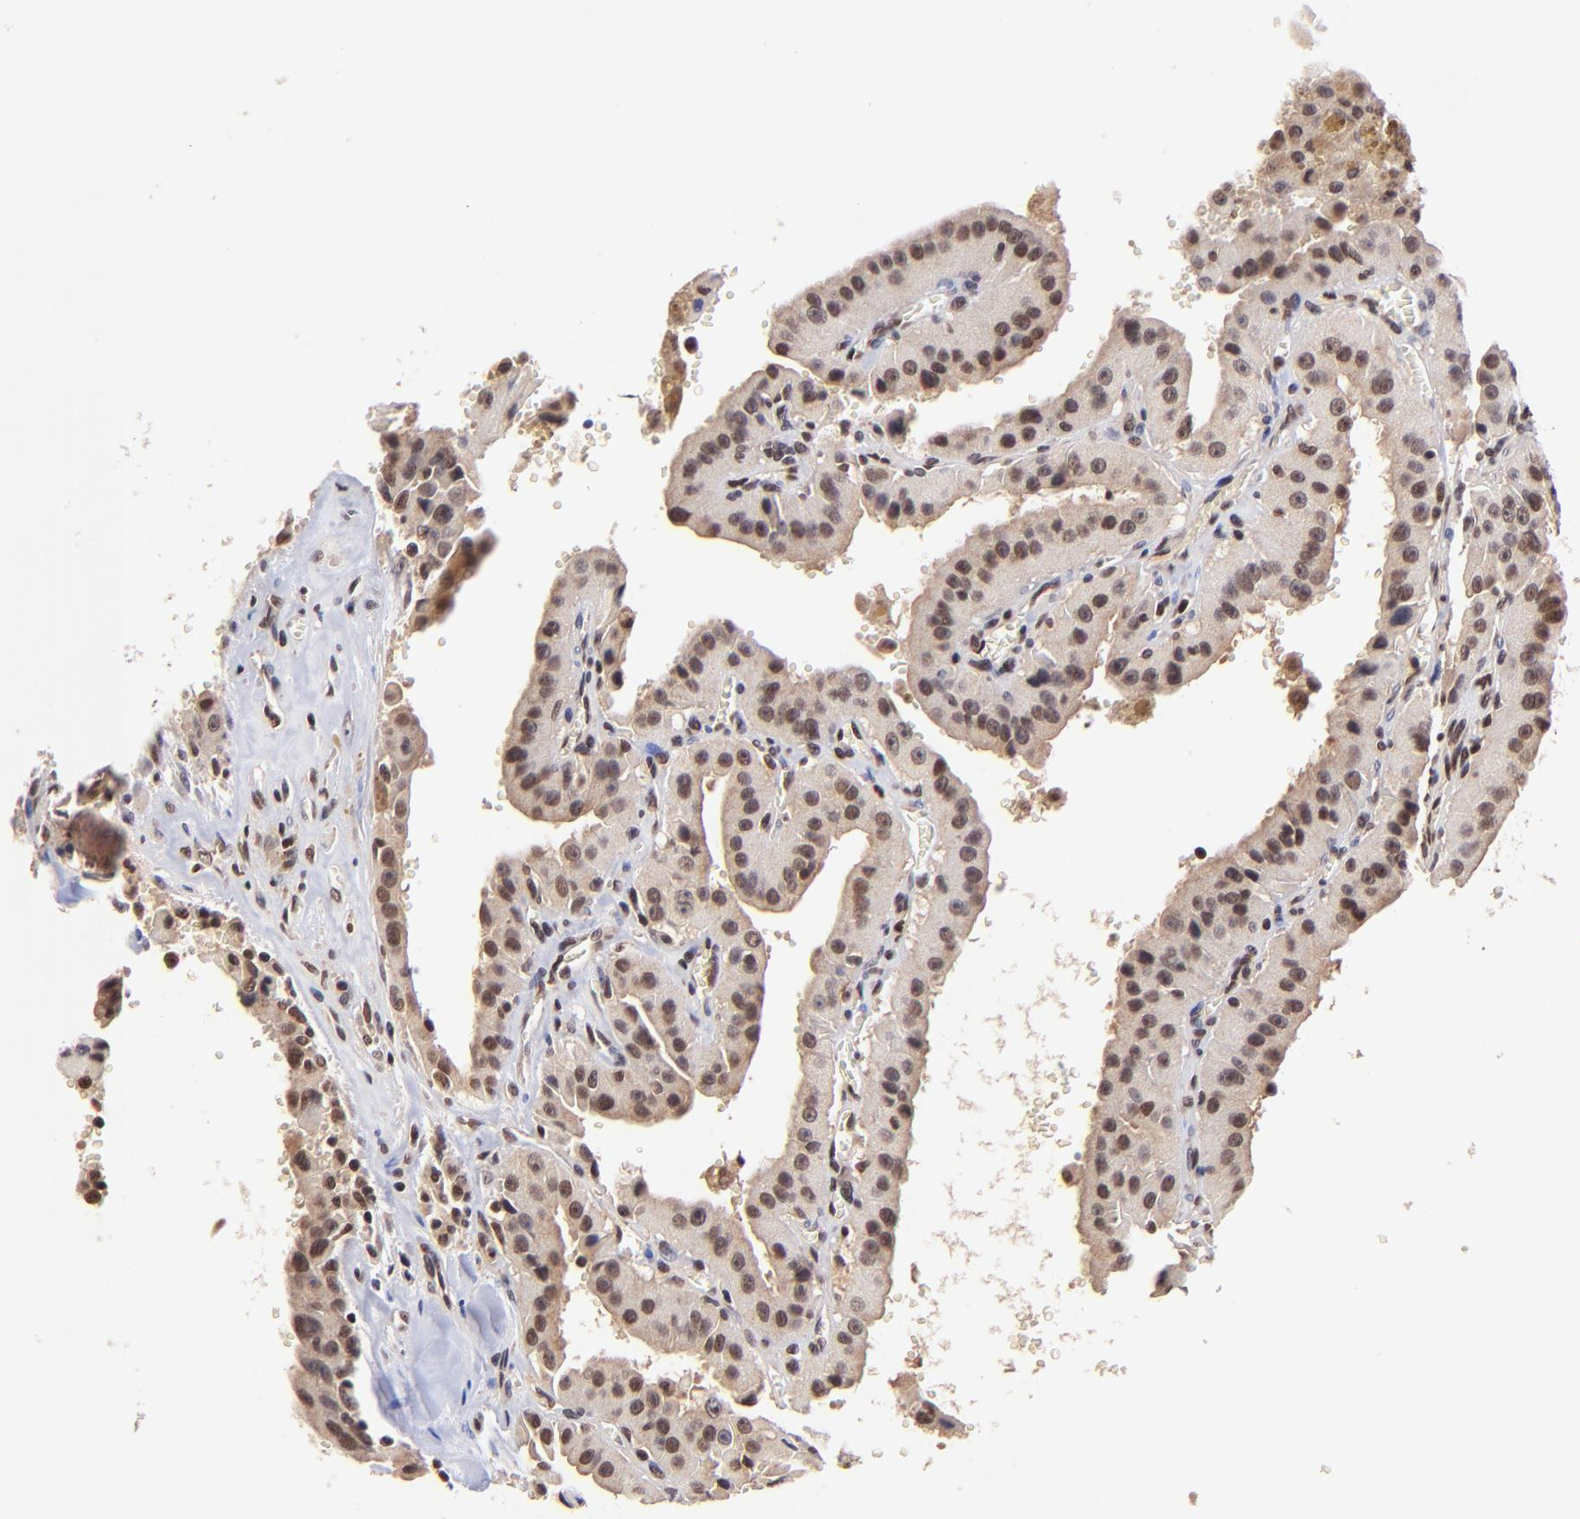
{"staining": {"intensity": "strong", "quantity": "25%-75%", "location": "cytoplasmic/membranous,nuclear"}, "tissue": "thyroid cancer", "cell_type": "Tumor cells", "image_type": "cancer", "snomed": [{"axis": "morphology", "description": "Carcinoma, NOS"}, {"axis": "topography", "description": "Thyroid gland"}], "caption": "Strong cytoplasmic/membranous and nuclear protein expression is seen in about 25%-75% of tumor cells in thyroid cancer (carcinoma).", "gene": "WDR25", "patient": {"sex": "male", "age": 76}}